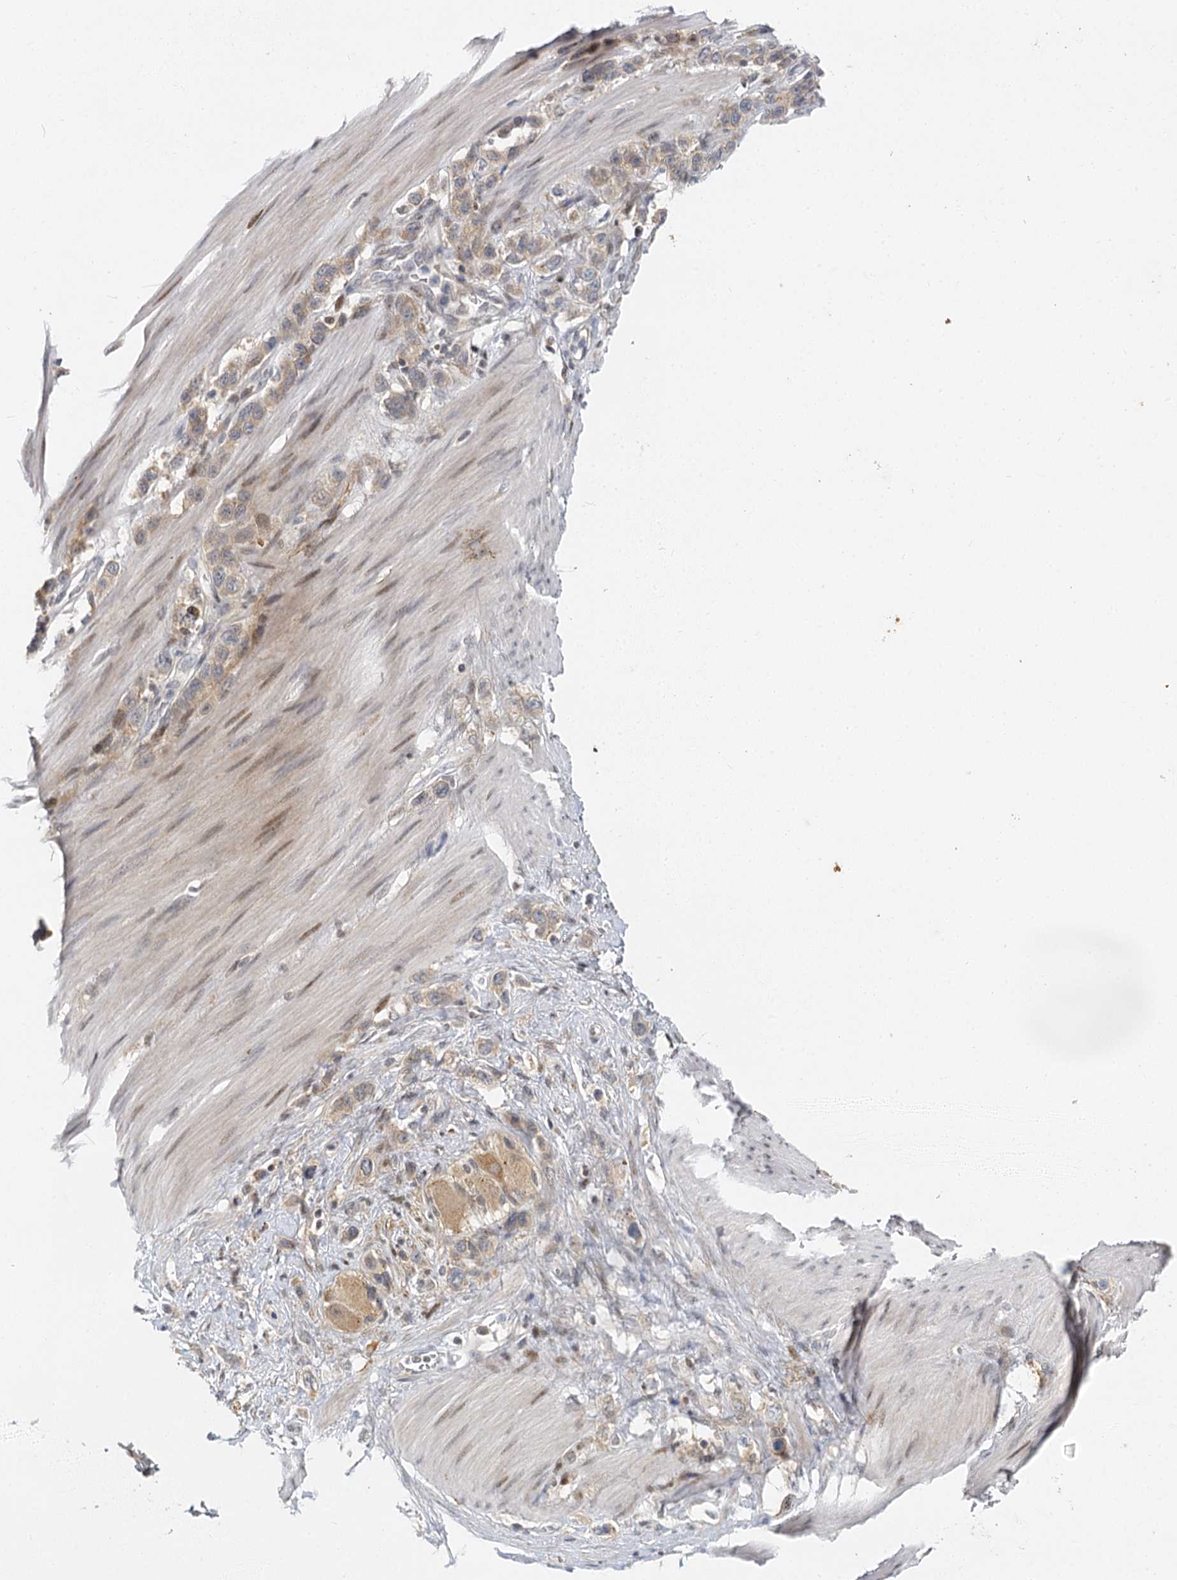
{"staining": {"intensity": "weak", "quantity": "<25%", "location": "cytoplasmic/membranous"}, "tissue": "stomach cancer", "cell_type": "Tumor cells", "image_type": "cancer", "snomed": [{"axis": "morphology", "description": "Adenocarcinoma, NOS"}, {"axis": "morphology", "description": "Adenocarcinoma, High grade"}, {"axis": "topography", "description": "Stomach, upper"}, {"axis": "topography", "description": "Stomach, lower"}], "caption": "High magnification brightfield microscopy of stomach cancer (high-grade adenocarcinoma) stained with DAB (brown) and counterstained with hematoxylin (blue): tumor cells show no significant staining.", "gene": "IL11RA", "patient": {"sex": "female", "age": 65}}